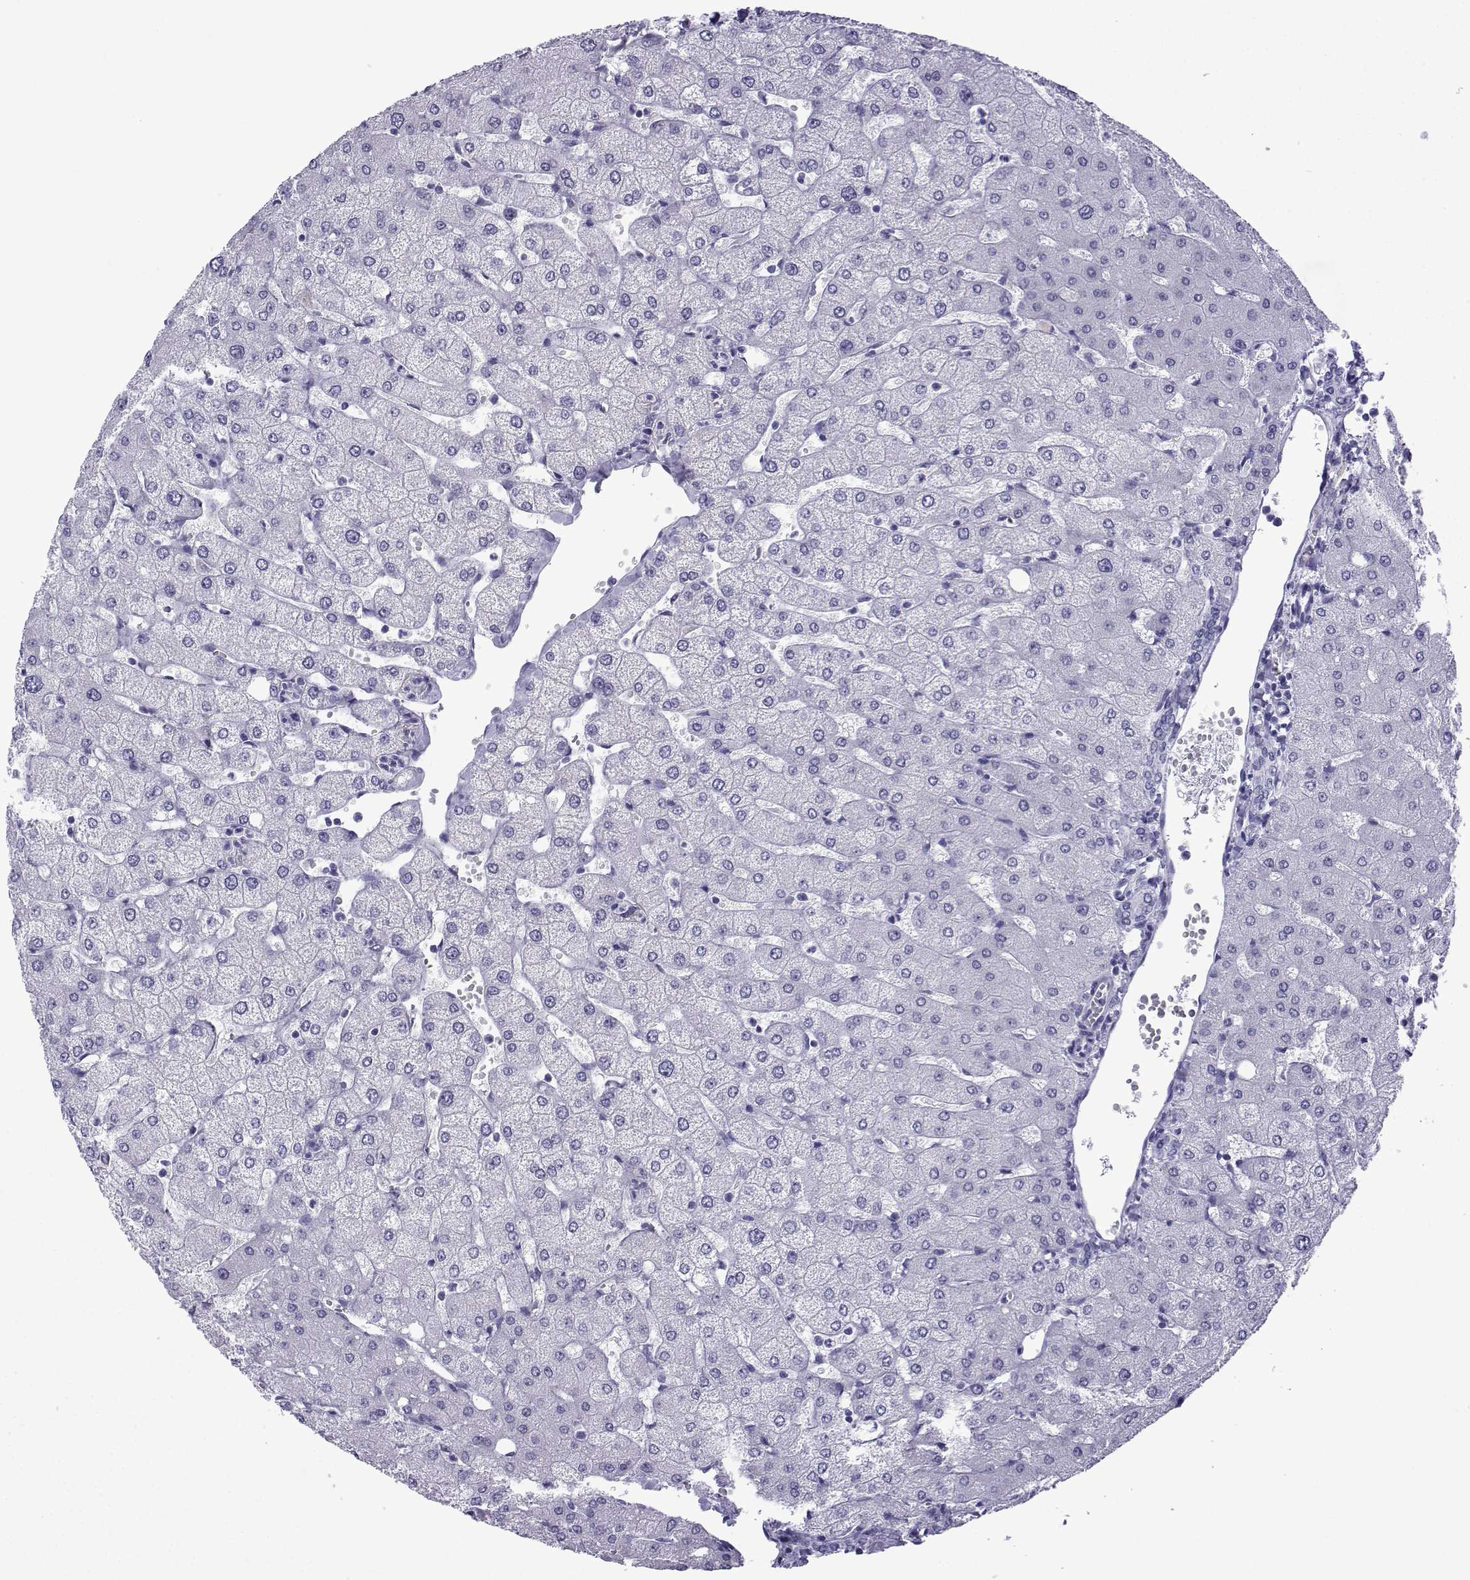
{"staining": {"intensity": "negative", "quantity": "none", "location": "none"}, "tissue": "liver", "cell_type": "Cholangiocytes", "image_type": "normal", "snomed": [{"axis": "morphology", "description": "Normal tissue, NOS"}, {"axis": "topography", "description": "Liver"}], "caption": "Histopathology image shows no significant protein positivity in cholangiocytes of unremarkable liver.", "gene": "ACRBP", "patient": {"sex": "female", "age": 54}}